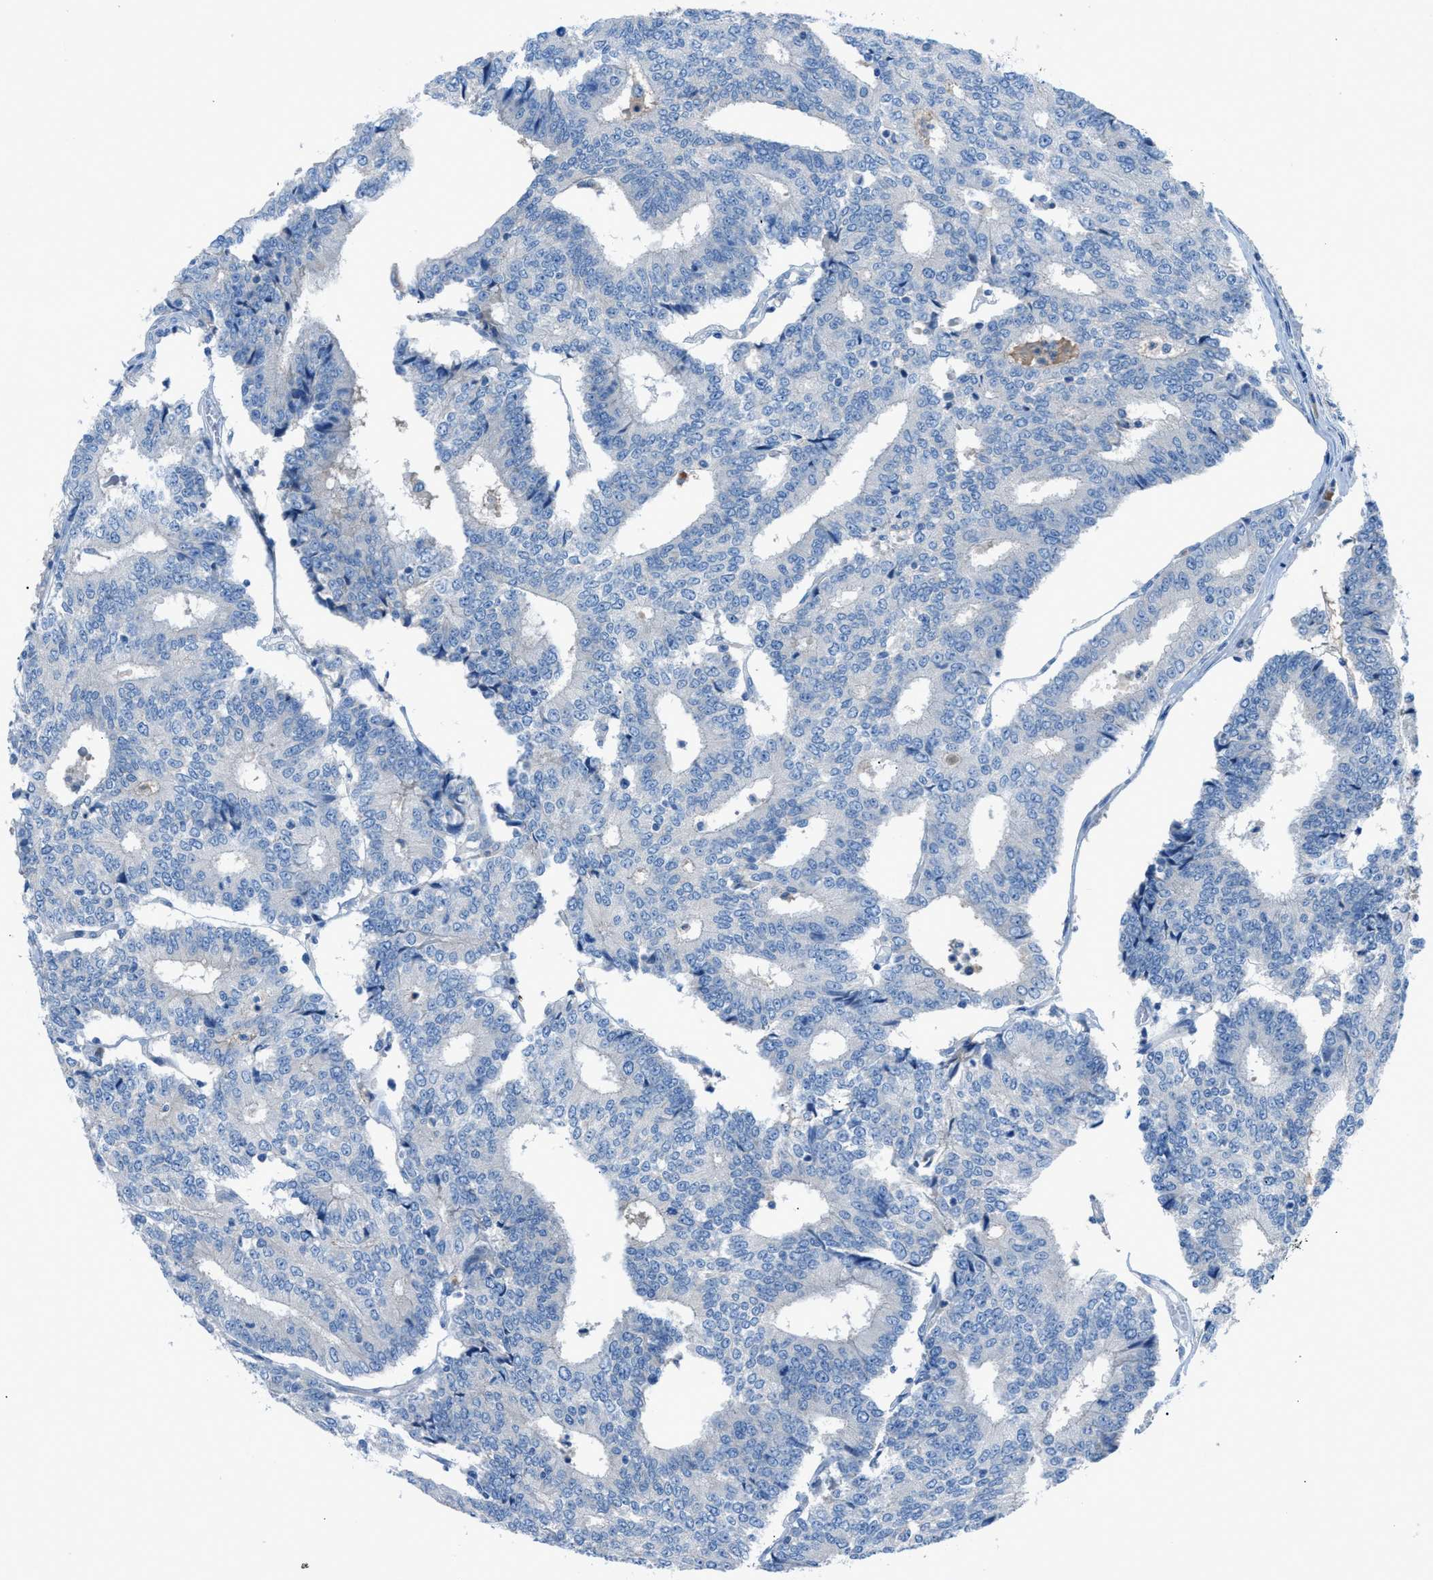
{"staining": {"intensity": "negative", "quantity": "none", "location": "none"}, "tissue": "prostate cancer", "cell_type": "Tumor cells", "image_type": "cancer", "snomed": [{"axis": "morphology", "description": "Normal tissue, NOS"}, {"axis": "morphology", "description": "Adenocarcinoma, High grade"}, {"axis": "topography", "description": "Prostate"}, {"axis": "topography", "description": "Seminal veicle"}], "caption": "Adenocarcinoma (high-grade) (prostate) stained for a protein using IHC demonstrates no expression tumor cells.", "gene": "C5AR2", "patient": {"sex": "male", "age": 55}}